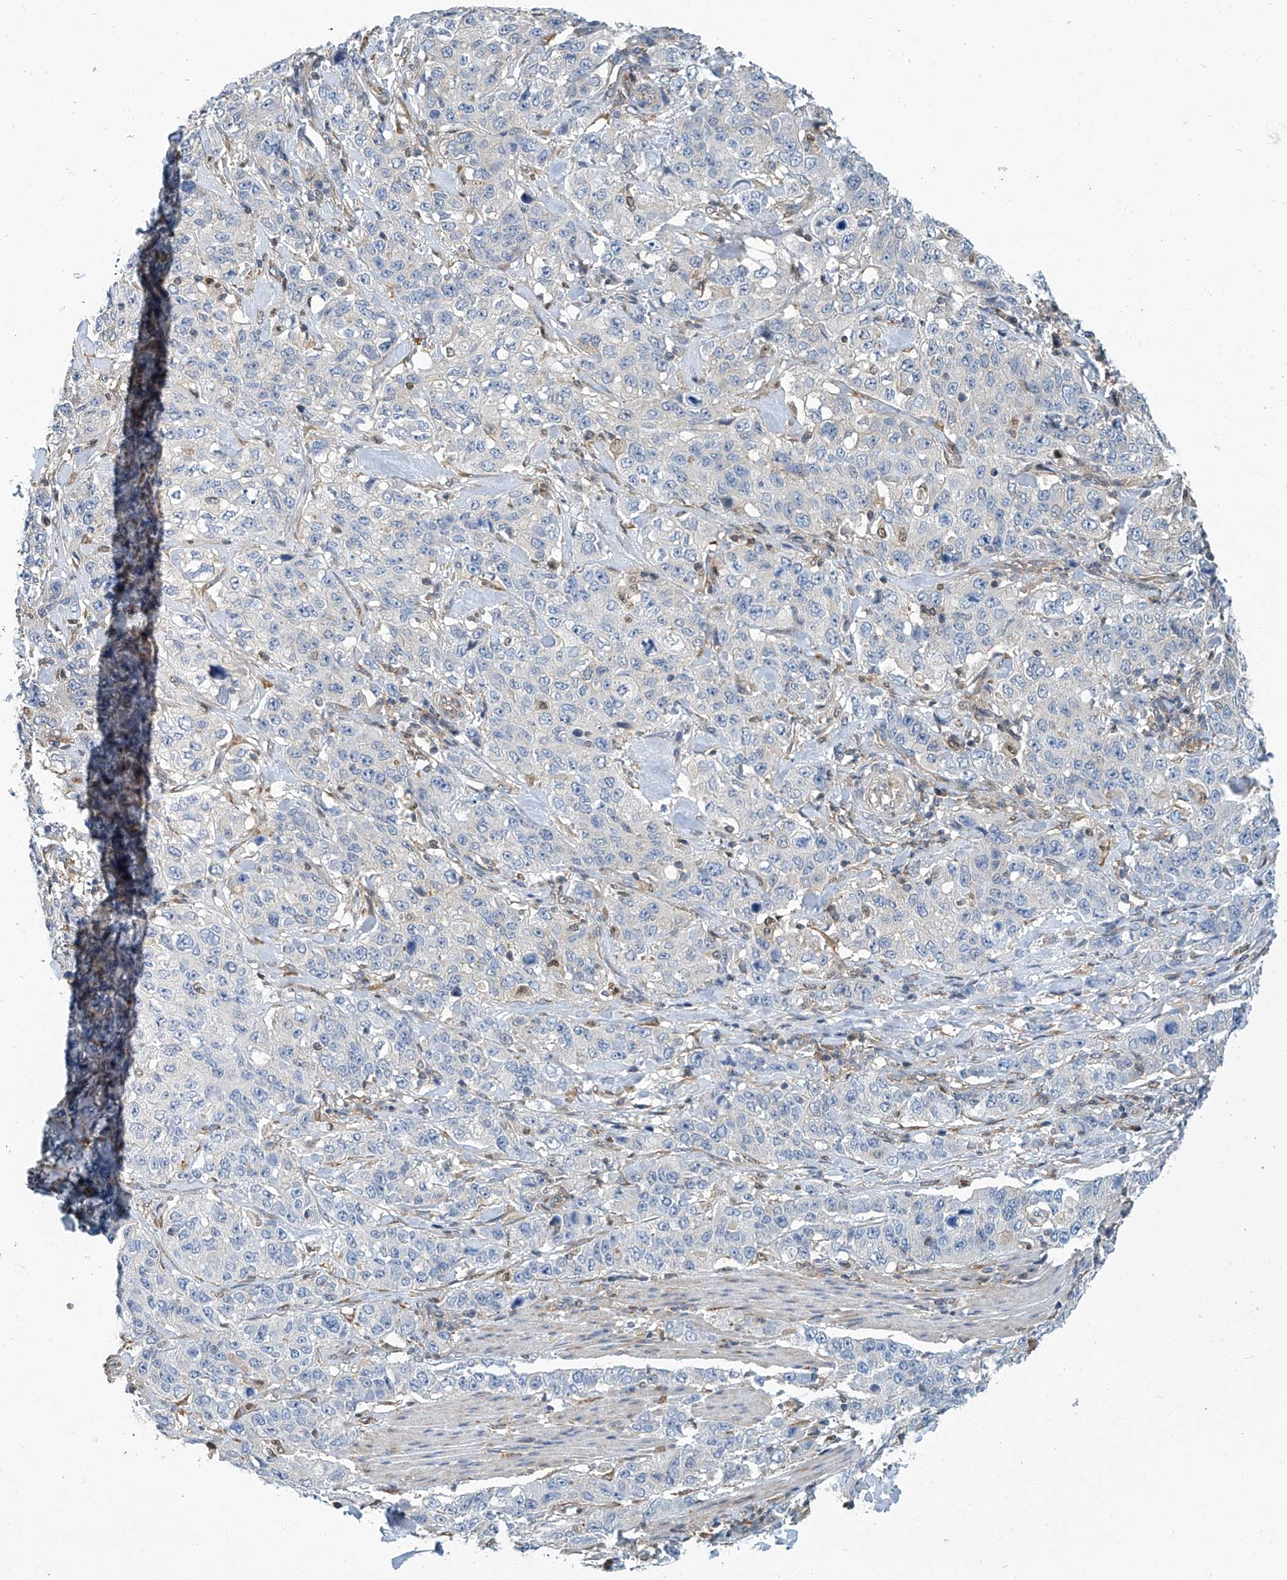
{"staining": {"intensity": "negative", "quantity": "none", "location": "none"}, "tissue": "stomach cancer", "cell_type": "Tumor cells", "image_type": "cancer", "snomed": [{"axis": "morphology", "description": "Adenocarcinoma, NOS"}, {"axis": "topography", "description": "Stomach"}], "caption": "High magnification brightfield microscopy of adenocarcinoma (stomach) stained with DAB (3,3'-diaminobenzidine) (brown) and counterstained with hematoxylin (blue): tumor cells show no significant staining. (DAB (3,3'-diaminobenzidine) IHC with hematoxylin counter stain).", "gene": "PSMB10", "patient": {"sex": "male", "age": 48}}